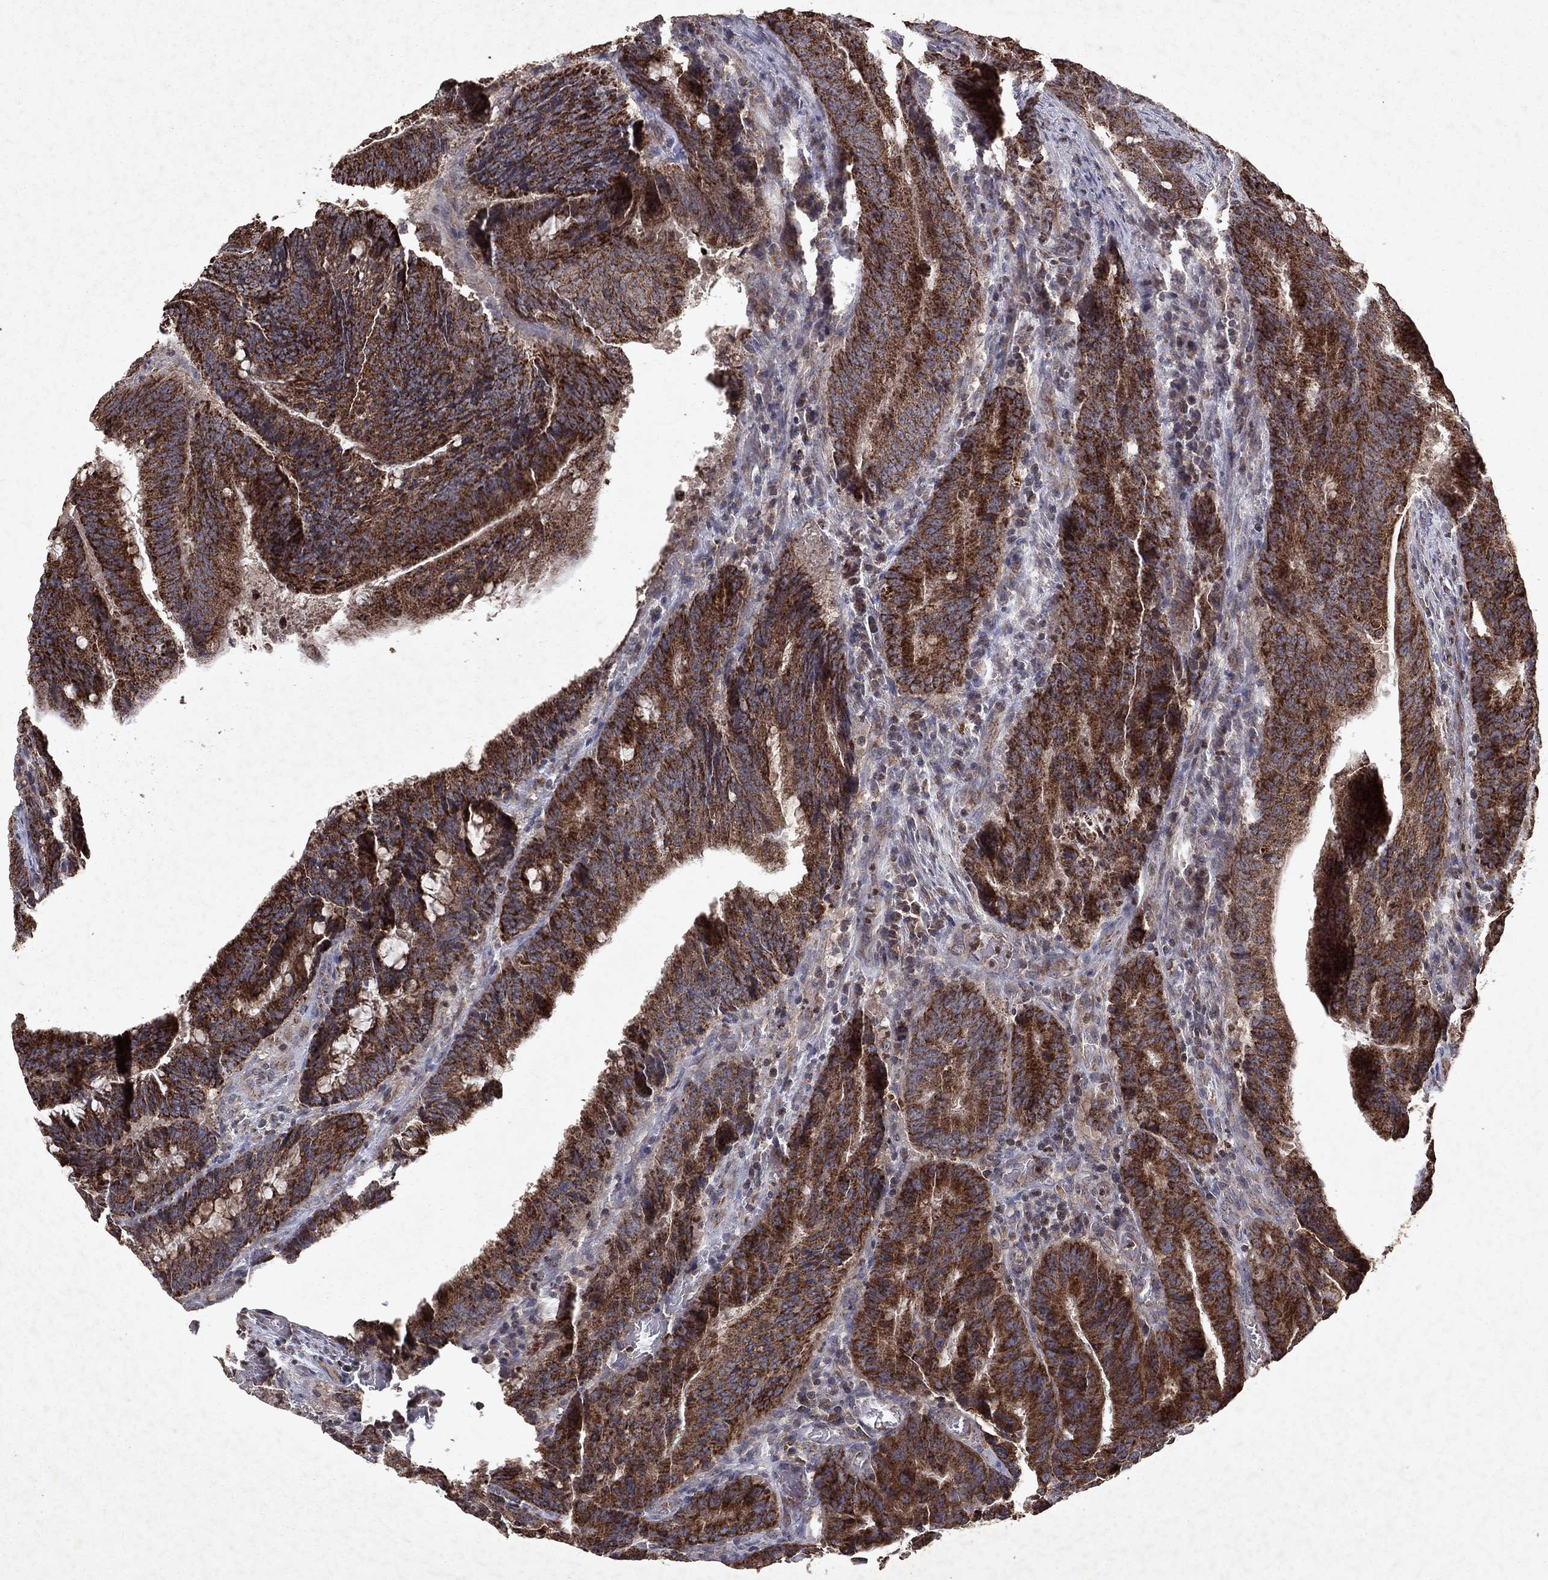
{"staining": {"intensity": "strong", "quantity": ">75%", "location": "cytoplasmic/membranous"}, "tissue": "colorectal cancer", "cell_type": "Tumor cells", "image_type": "cancer", "snomed": [{"axis": "morphology", "description": "Adenocarcinoma, NOS"}, {"axis": "topography", "description": "Colon"}], "caption": "The histopathology image demonstrates immunohistochemical staining of colorectal cancer (adenocarcinoma). There is strong cytoplasmic/membranous positivity is present in approximately >75% of tumor cells.", "gene": "PYROXD2", "patient": {"sex": "female", "age": 87}}